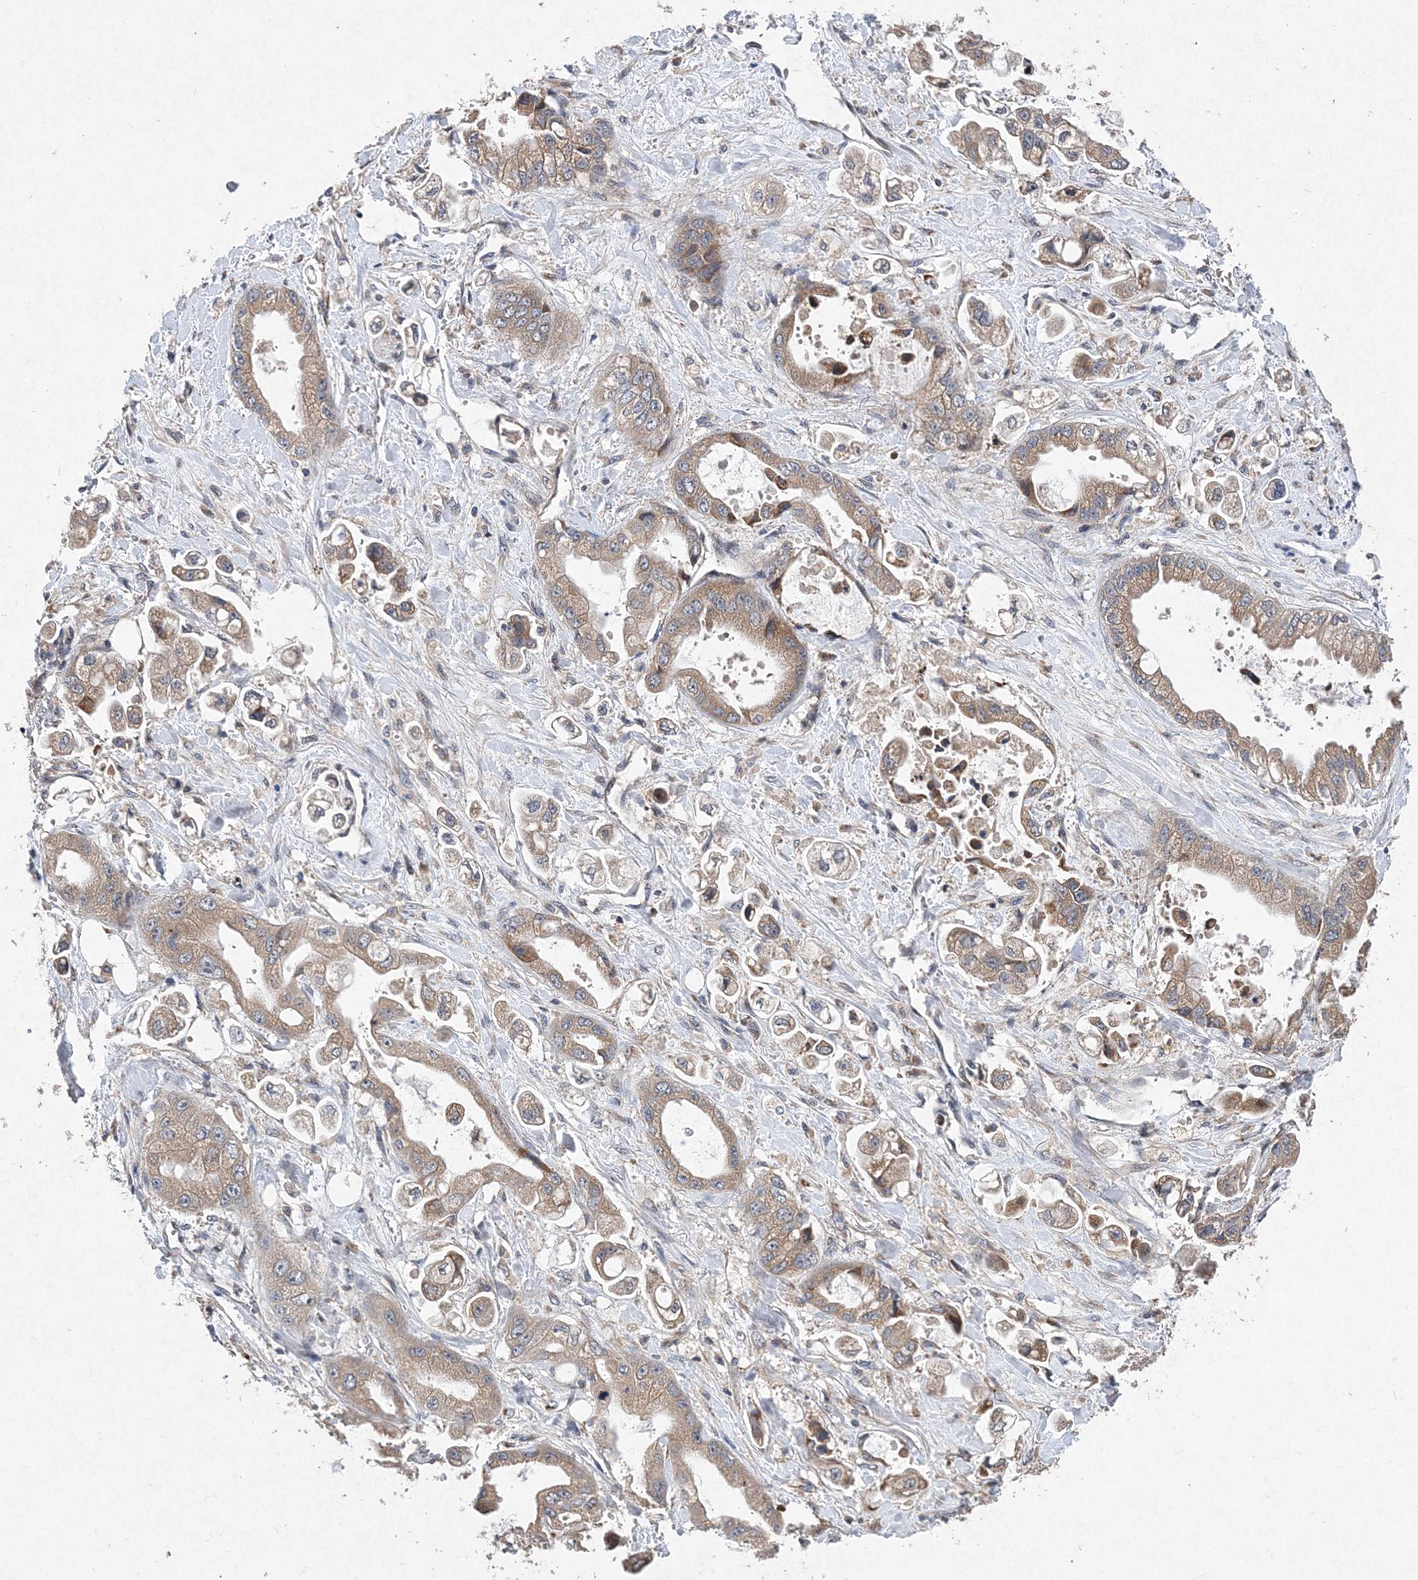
{"staining": {"intensity": "weak", "quantity": ">75%", "location": "cytoplasmic/membranous"}, "tissue": "stomach cancer", "cell_type": "Tumor cells", "image_type": "cancer", "snomed": [{"axis": "morphology", "description": "Adenocarcinoma, NOS"}, {"axis": "topography", "description": "Stomach"}], "caption": "This is an image of IHC staining of stomach cancer (adenocarcinoma), which shows weak positivity in the cytoplasmic/membranous of tumor cells.", "gene": "PROSER1", "patient": {"sex": "male", "age": 62}}